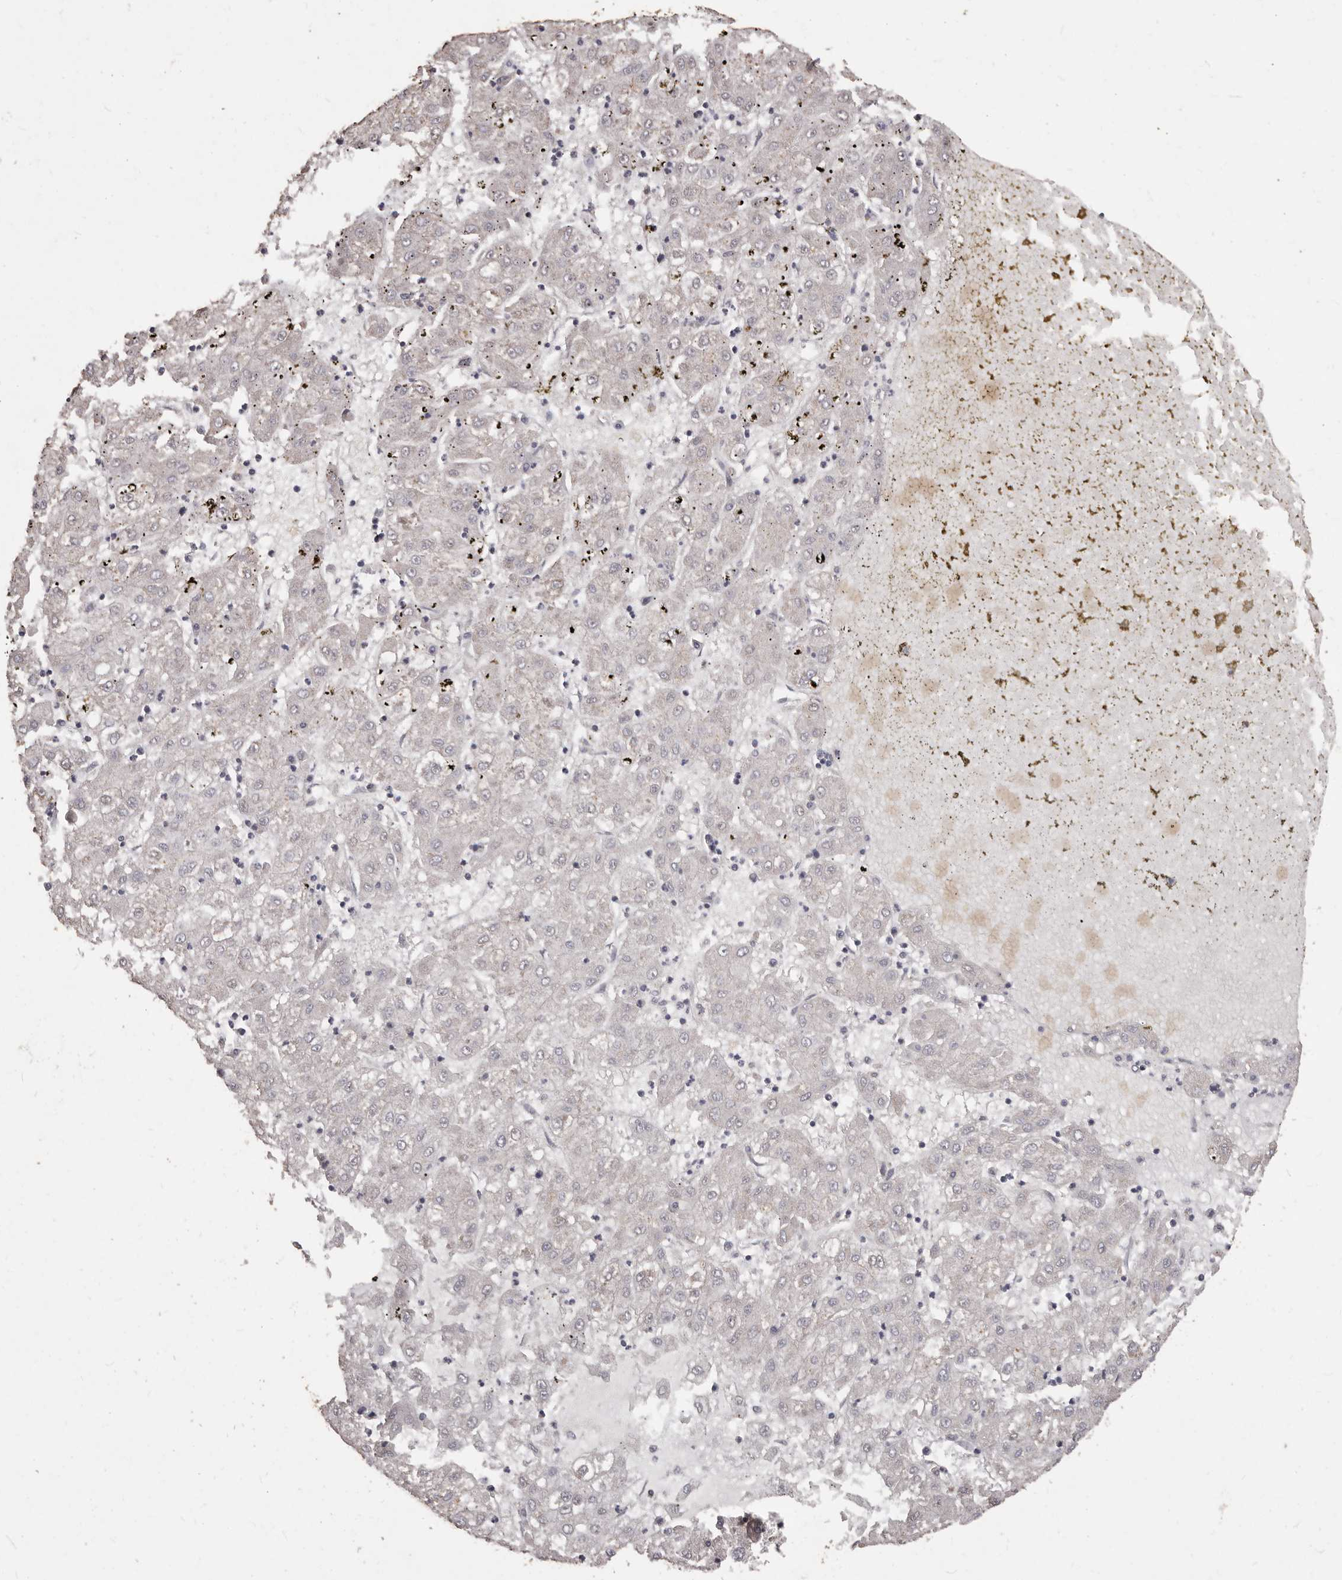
{"staining": {"intensity": "weak", "quantity": "<25%", "location": "cytoplasmic/membranous"}, "tissue": "liver cancer", "cell_type": "Tumor cells", "image_type": "cancer", "snomed": [{"axis": "morphology", "description": "Carcinoma, Hepatocellular, NOS"}, {"axis": "topography", "description": "Liver"}], "caption": "An IHC photomicrograph of liver hepatocellular carcinoma is shown. There is no staining in tumor cells of liver hepatocellular carcinoma.", "gene": "PRSS27", "patient": {"sex": "male", "age": 72}}